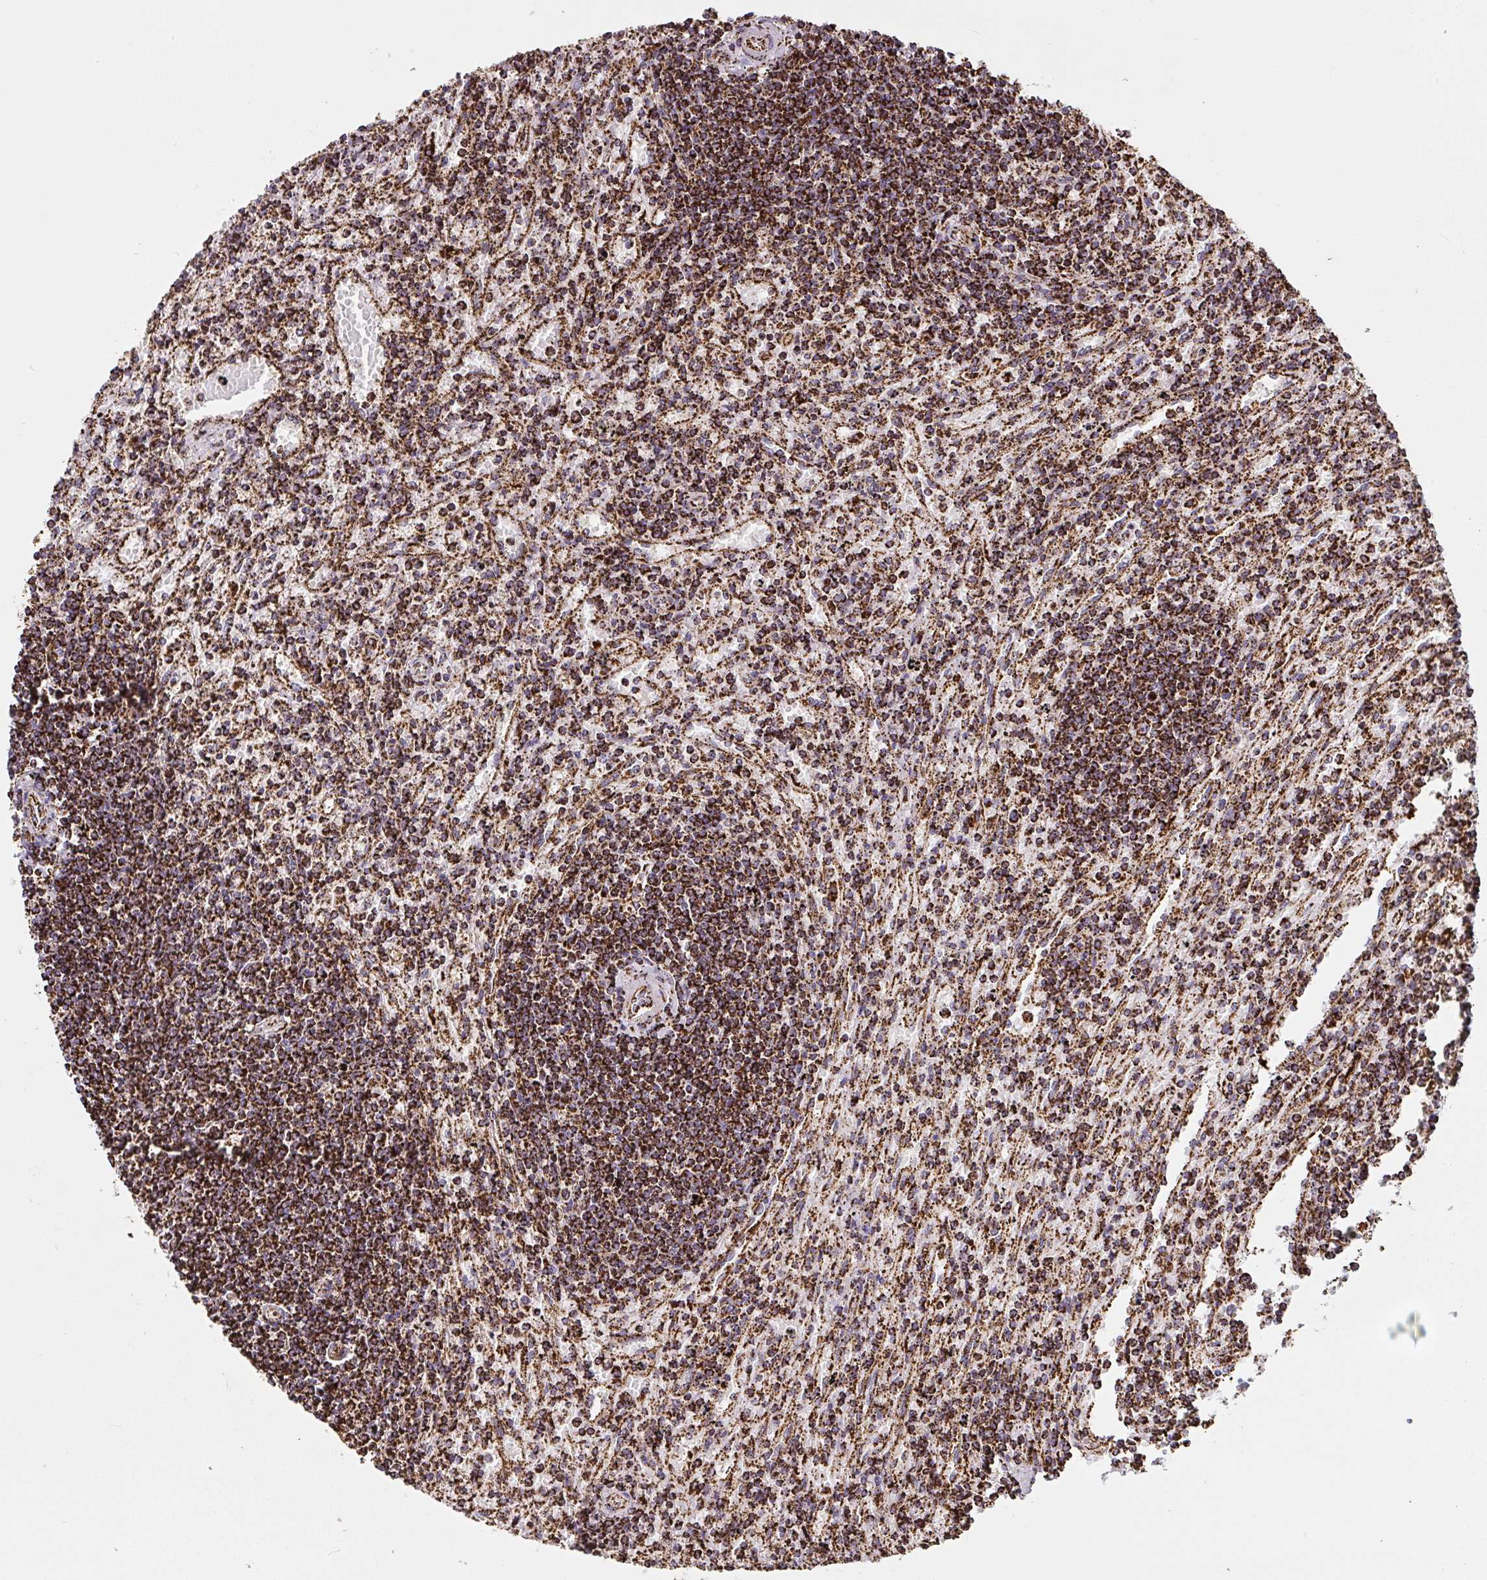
{"staining": {"intensity": "strong", "quantity": ">75%", "location": "cytoplasmic/membranous"}, "tissue": "lymphoma", "cell_type": "Tumor cells", "image_type": "cancer", "snomed": [{"axis": "morphology", "description": "Malignant lymphoma, non-Hodgkin's type, Low grade"}, {"axis": "topography", "description": "Spleen"}], "caption": "Human malignant lymphoma, non-Hodgkin's type (low-grade) stained with a protein marker reveals strong staining in tumor cells.", "gene": "ATP5F1A", "patient": {"sex": "male", "age": 76}}